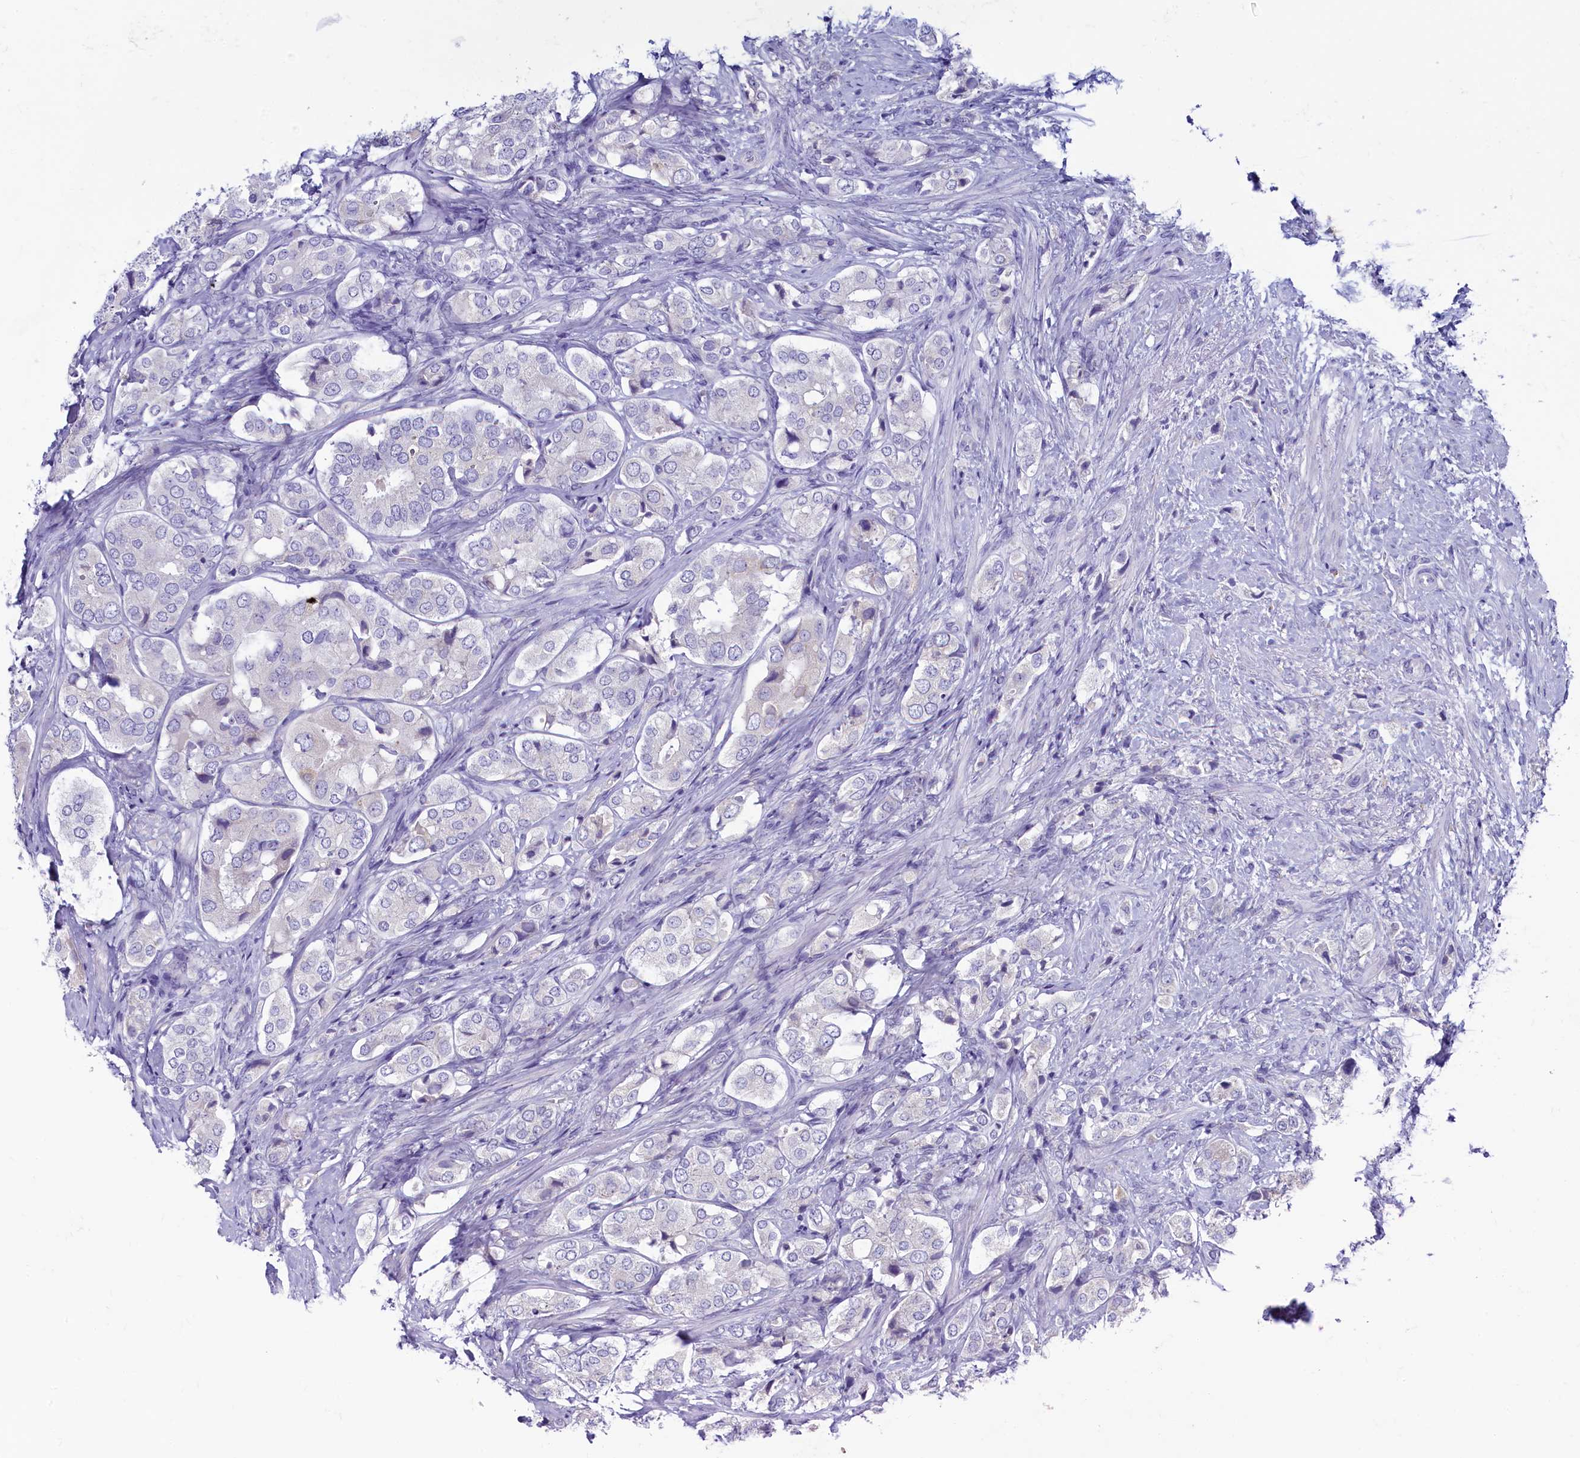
{"staining": {"intensity": "negative", "quantity": "none", "location": "none"}, "tissue": "prostate cancer", "cell_type": "Tumor cells", "image_type": "cancer", "snomed": [{"axis": "morphology", "description": "Adenocarcinoma, High grade"}, {"axis": "topography", "description": "Prostate"}], "caption": "Immunohistochemistry image of human adenocarcinoma (high-grade) (prostate) stained for a protein (brown), which exhibits no positivity in tumor cells.", "gene": "SKA3", "patient": {"sex": "male", "age": 65}}